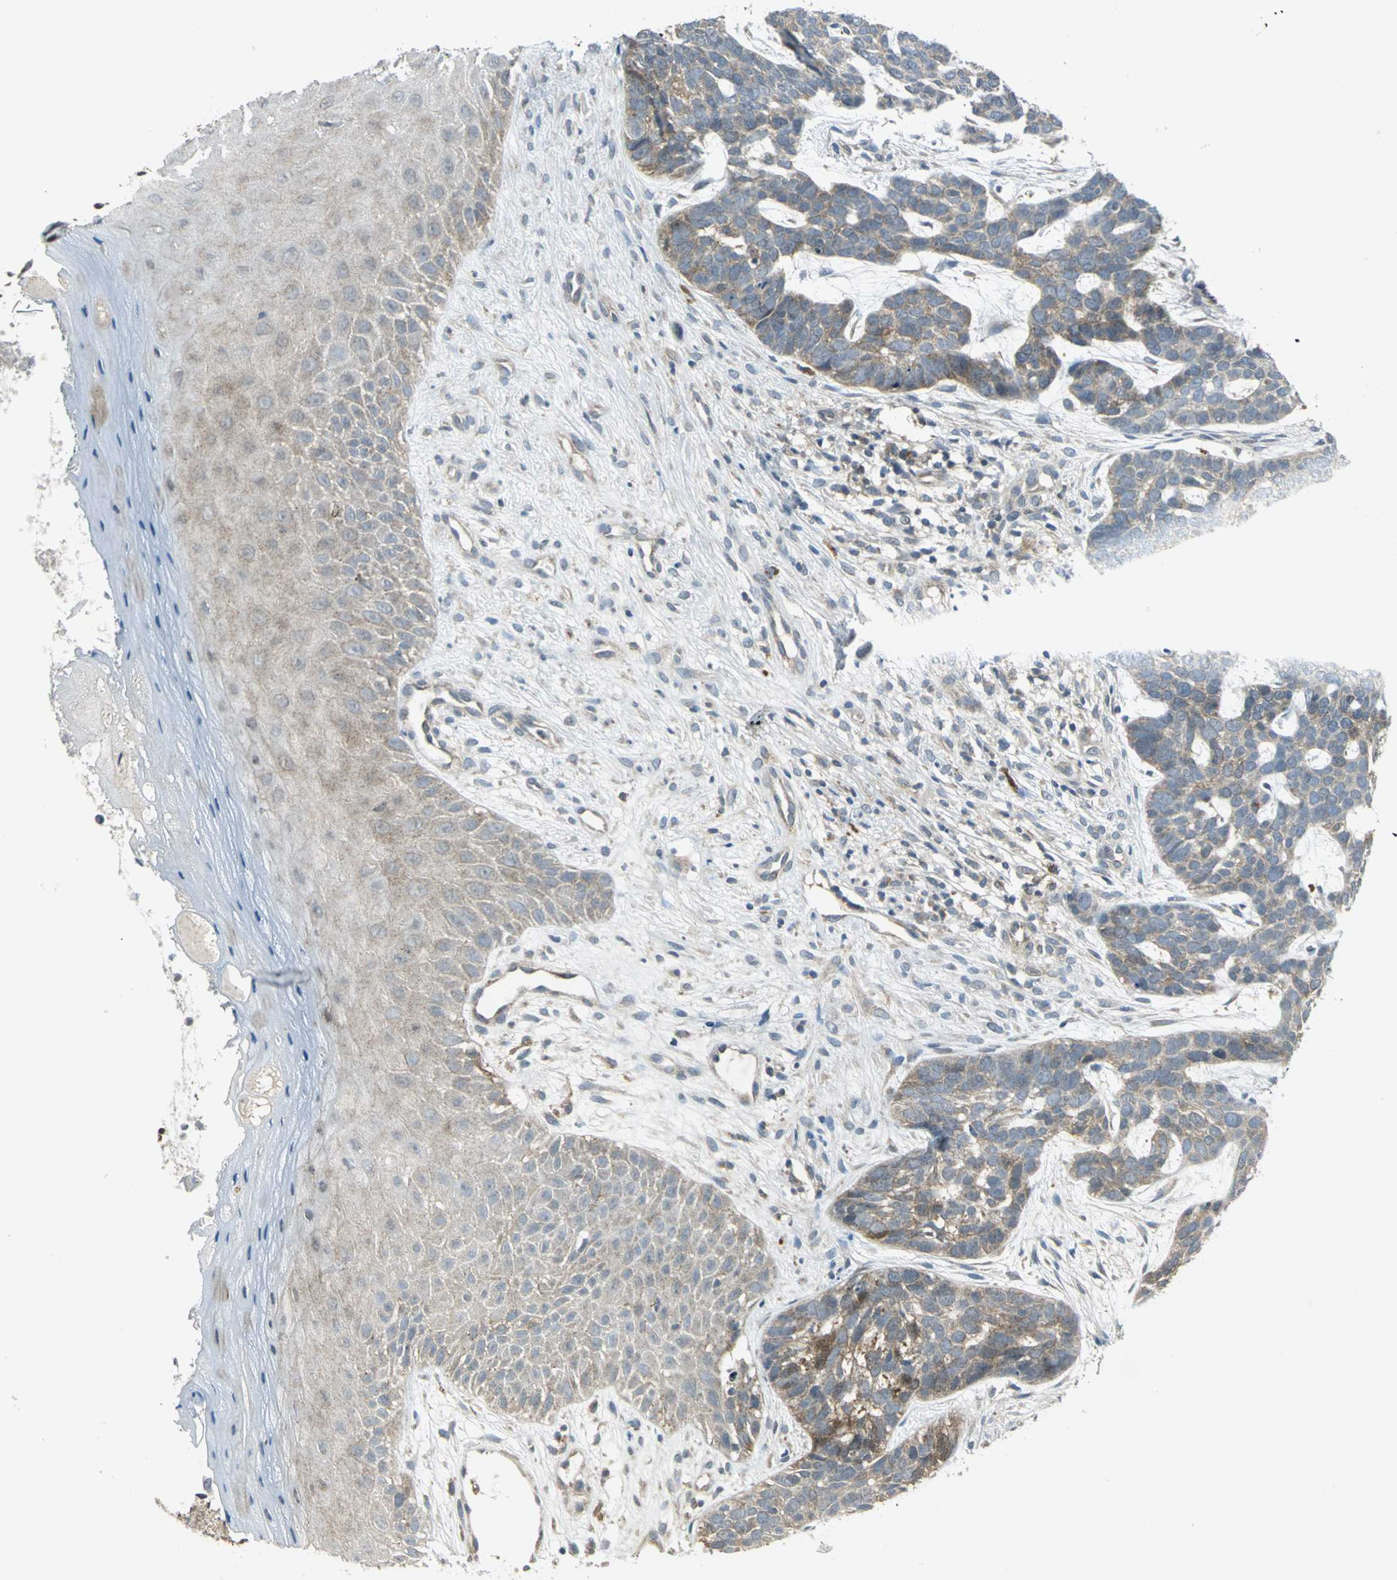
{"staining": {"intensity": "moderate", "quantity": ">75%", "location": "cytoplasmic/membranous"}, "tissue": "skin cancer", "cell_type": "Tumor cells", "image_type": "cancer", "snomed": [{"axis": "morphology", "description": "Basal cell carcinoma"}, {"axis": "topography", "description": "Skin"}], "caption": "Skin cancer (basal cell carcinoma) was stained to show a protein in brown. There is medium levels of moderate cytoplasmic/membranous positivity in approximately >75% of tumor cells. The protein of interest is shown in brown color, while the nuclei are stained blue.", "gene": "MAPK8IP3", "patient": {"sex": "male", "age": 87}}